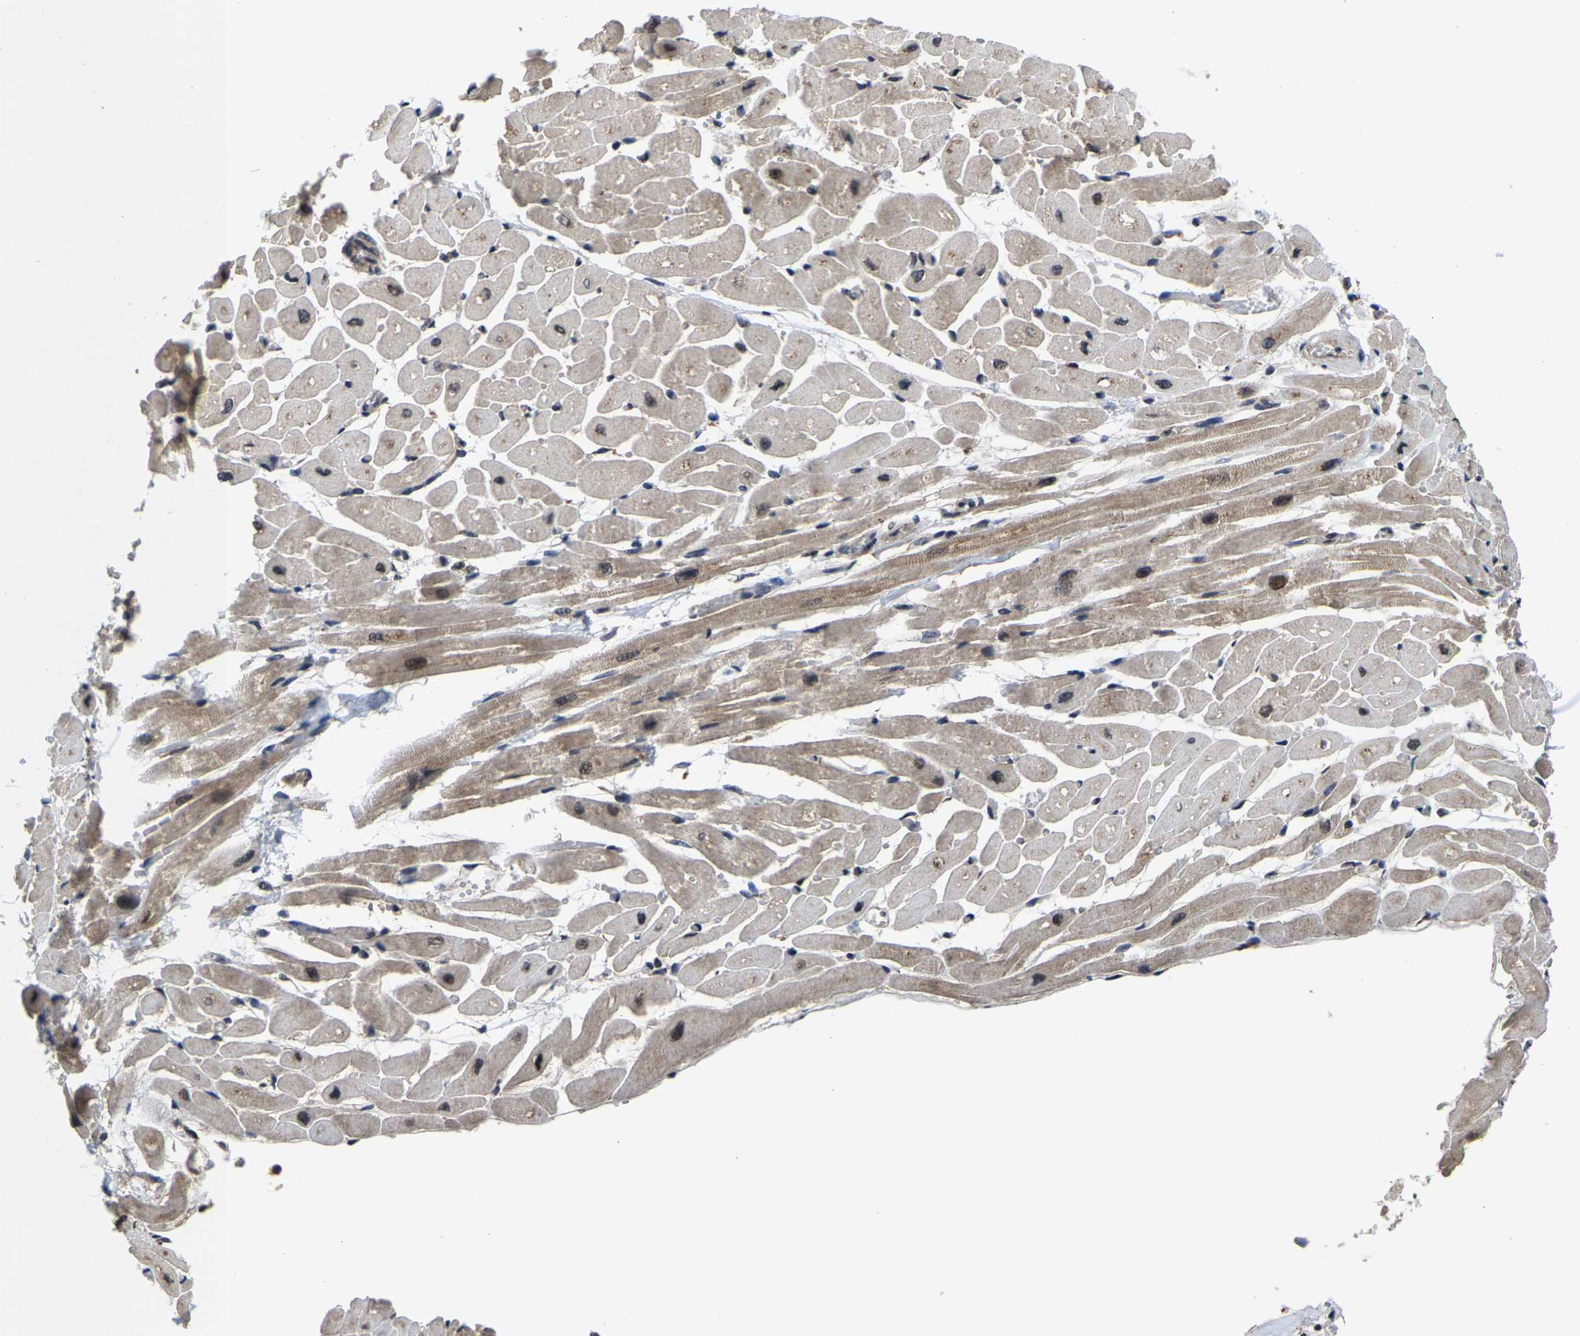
{"staining": {"intensity": "moderate", "quantity": "25%-75%", "location": "cytoplasmic/membranous,nuclear"}, "tissue": "heart muscle", "cell_type": "Cardiomyocytes", "image_type": "normal", "snomed": [{"axis": "morphology", "description": "Normal tissue, NOS"}, {"axis": "topography", "description": "Heart"}], "caption": "IHC (DAB (3,3'-diaminobenzidine)) staining of unremarkable heart muscle exhibits moderate cytoplasmic/membranous,nuclear protein positivity in about 25%-75% of cardiomyocytes.", "gene": "HUWE1", "patient": {"sex": "male", "age": 45}}